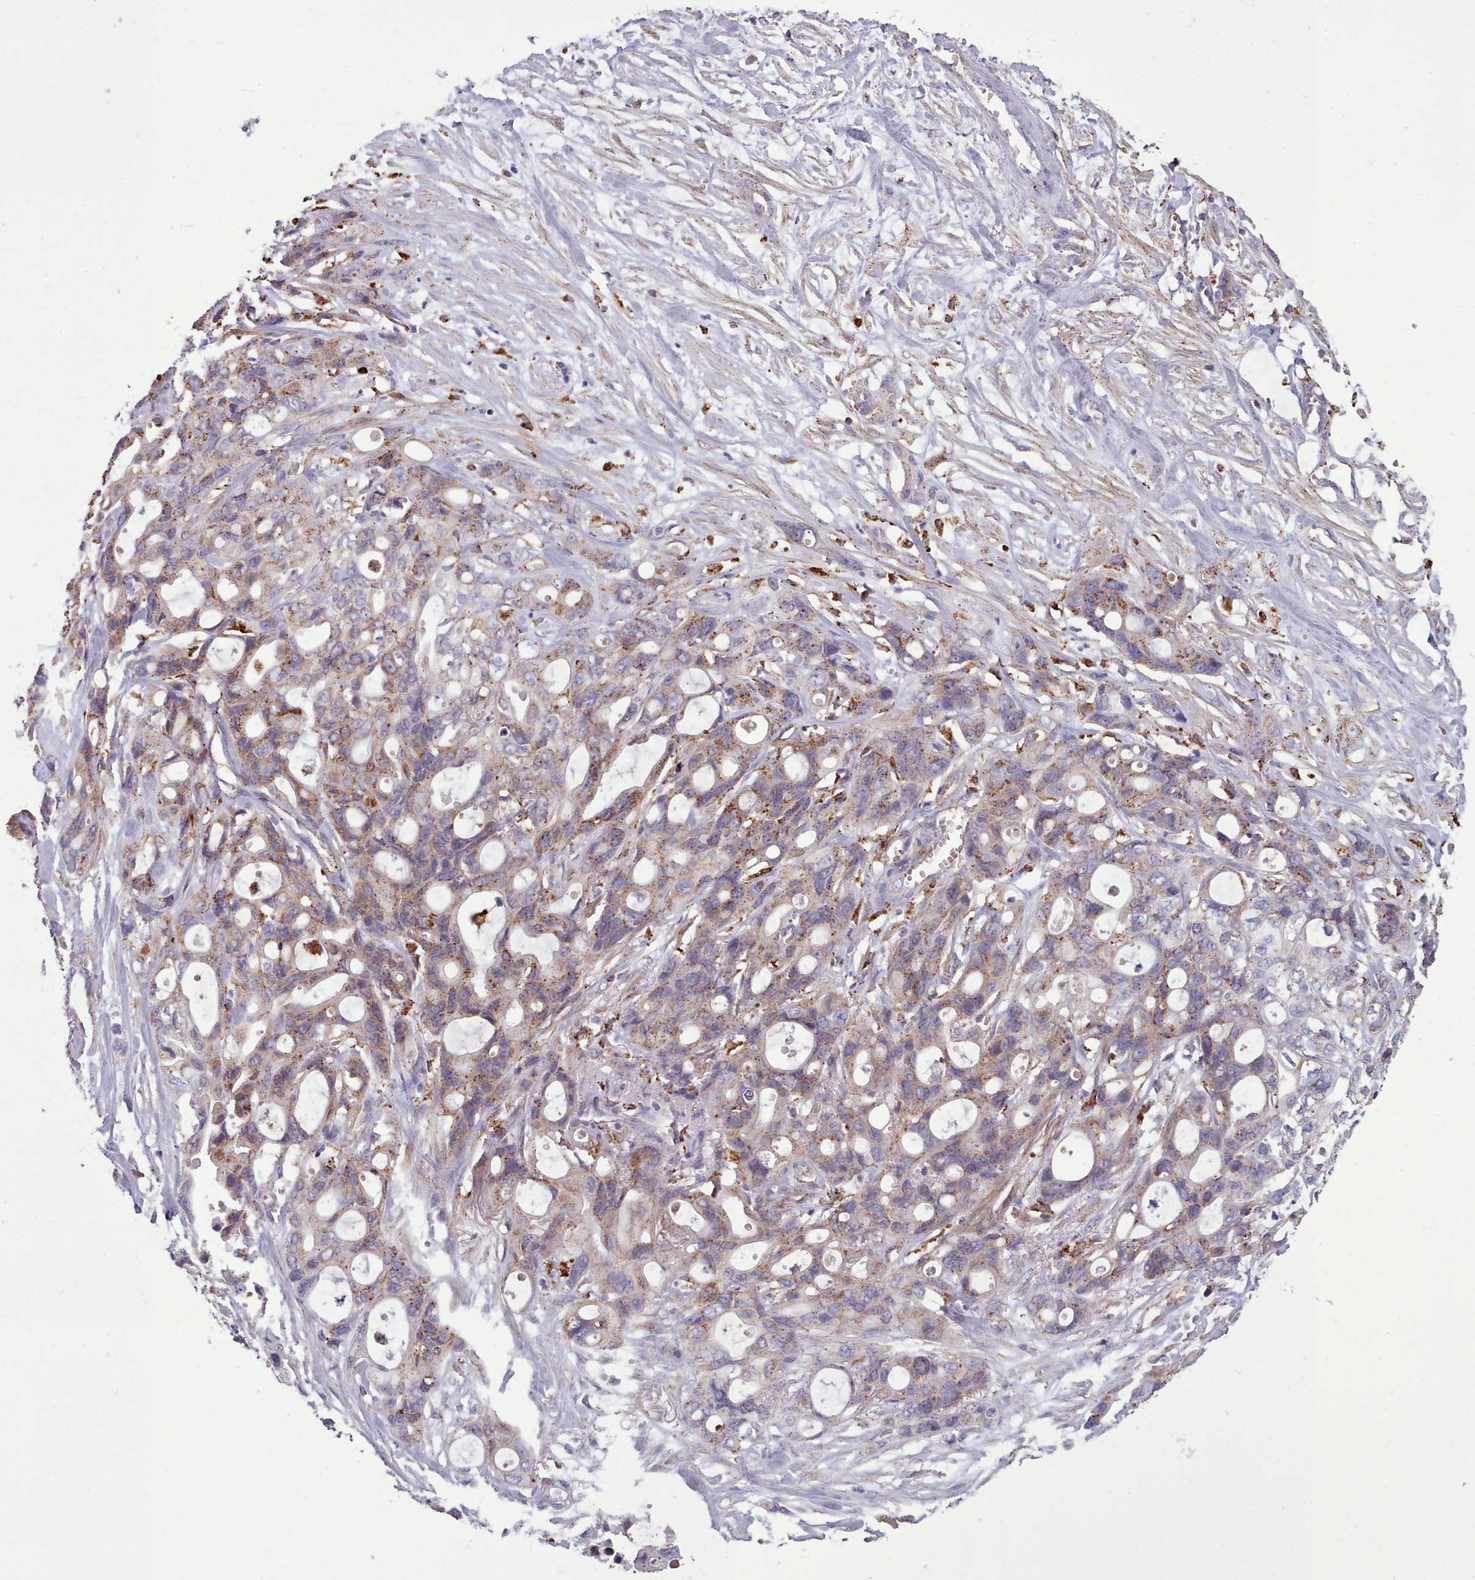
{"staining": {"intensity": "moderate", "quantity": "<25%", "location": "cytoplasmic/membranous"}, "tissue": "ovarian cancer", "cell_type": "Tumor cells", "image_type": "cancer", "snomed": [{"axis": "morphology", "description": "Cystadenocarcinoma, mucinous, NOS"}, {"axis": "topography", "description": "Ovary"}], "caption": "Protein expression analysis of ovarian mucinous cystadenocarcinoma reveals moderate cytoplasmic/membranous expression in approximately <25% of tumor cells.", "gene": "PACSIN3", "patient": {"sex": "female", "age": 70}}